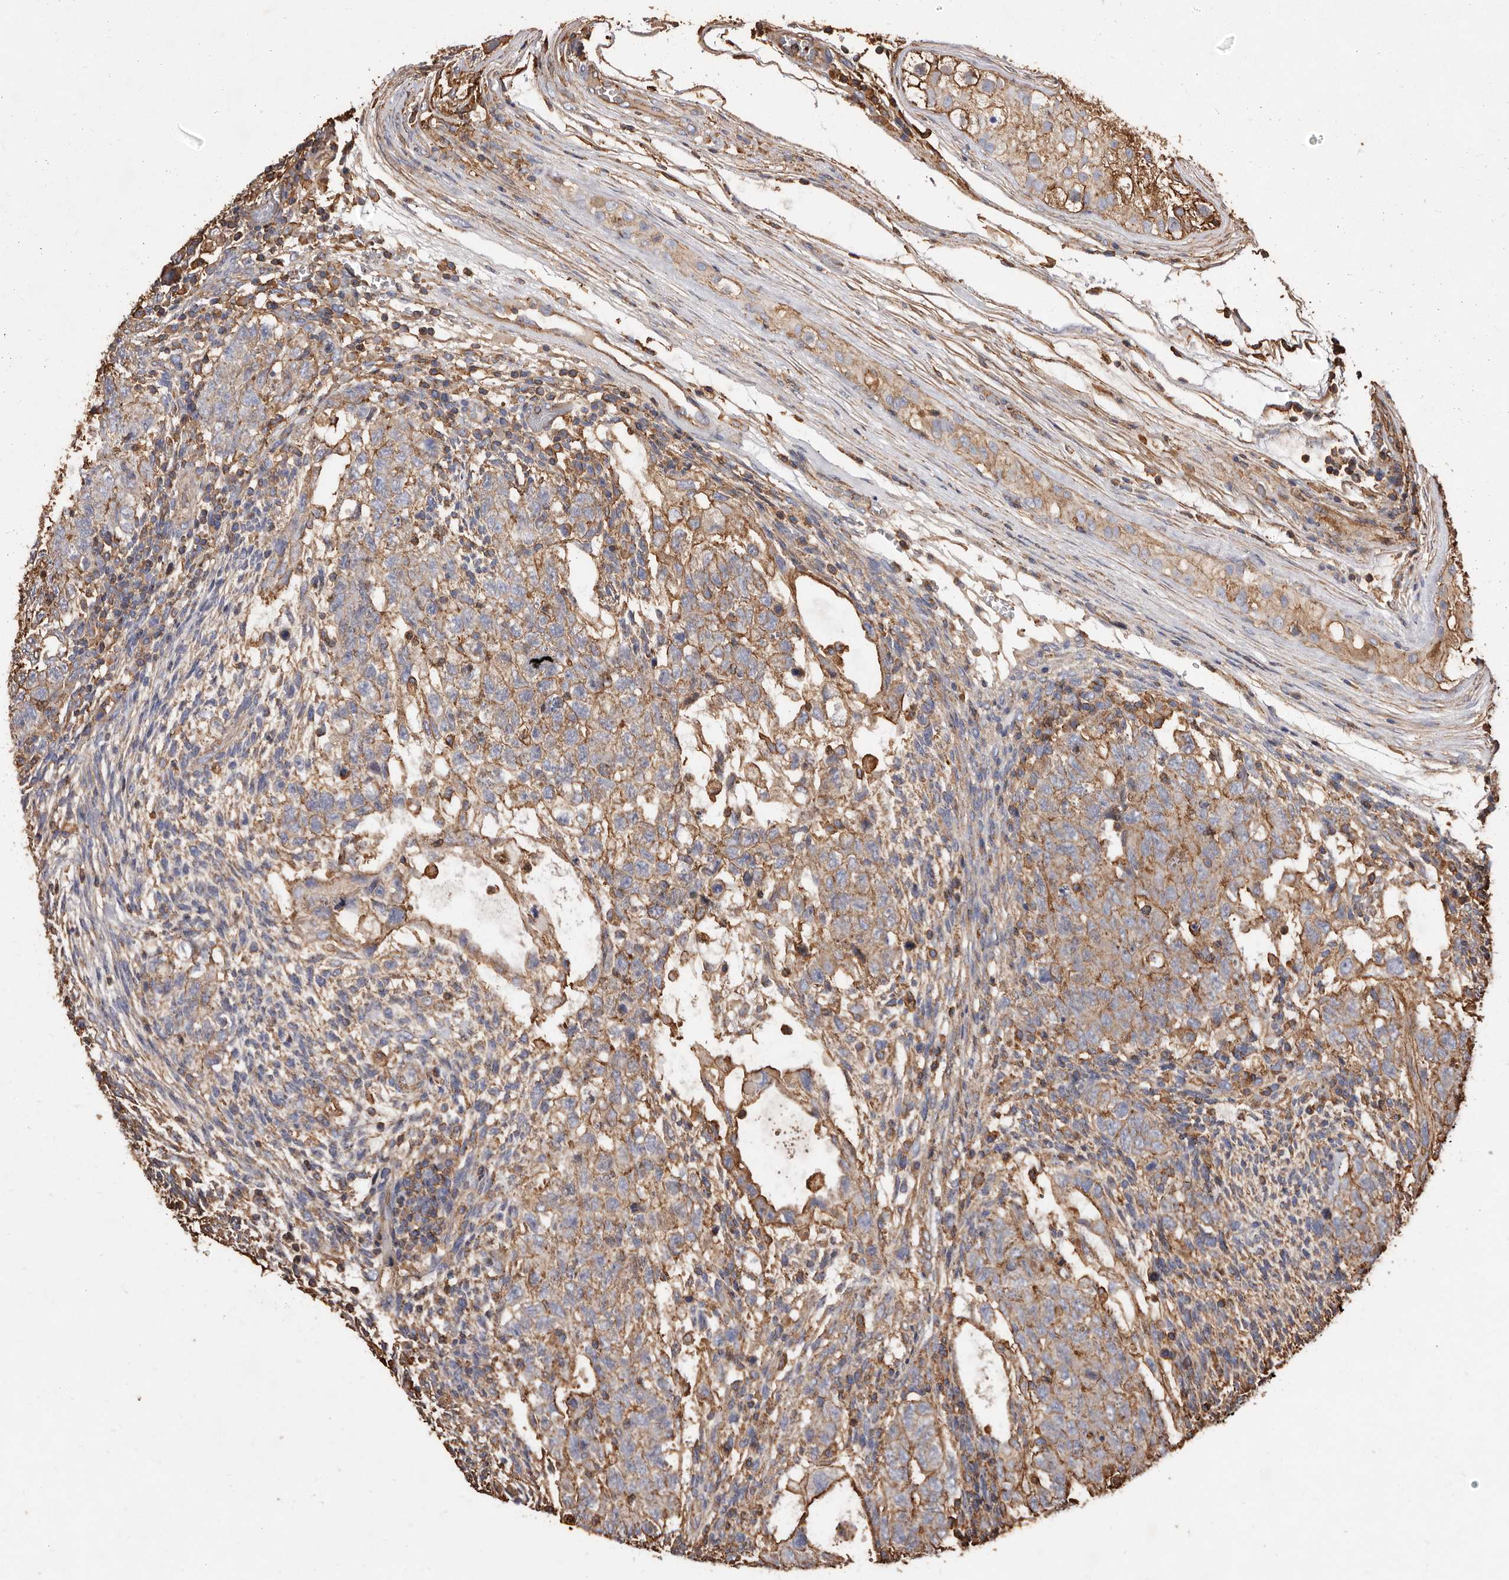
{"staining": {"intensity": "moderate", "quantity": "25%-75%", "location": "cytoplasmic/membranous"}, "tissue": "testis cancer", "cell_type": "Tumor cells", "image_type": "cancer", "snomed": [{"axis": "morphology", "description": "Normal tissue, NOS"}, {"axis": "morphology", "description": "Carcinoma, Embryonal, NOS"}, {"axis": "topography", "description": "Testis"}], "caption": "Protein expression analysis of human embryonal carcinoma (testis) reveals moderate cytoplasmic/membranous staining in approximately 25%-75% of tumor cells.", "gene": "COQ8B", "patient": {"sex": "male", "age": 36}}